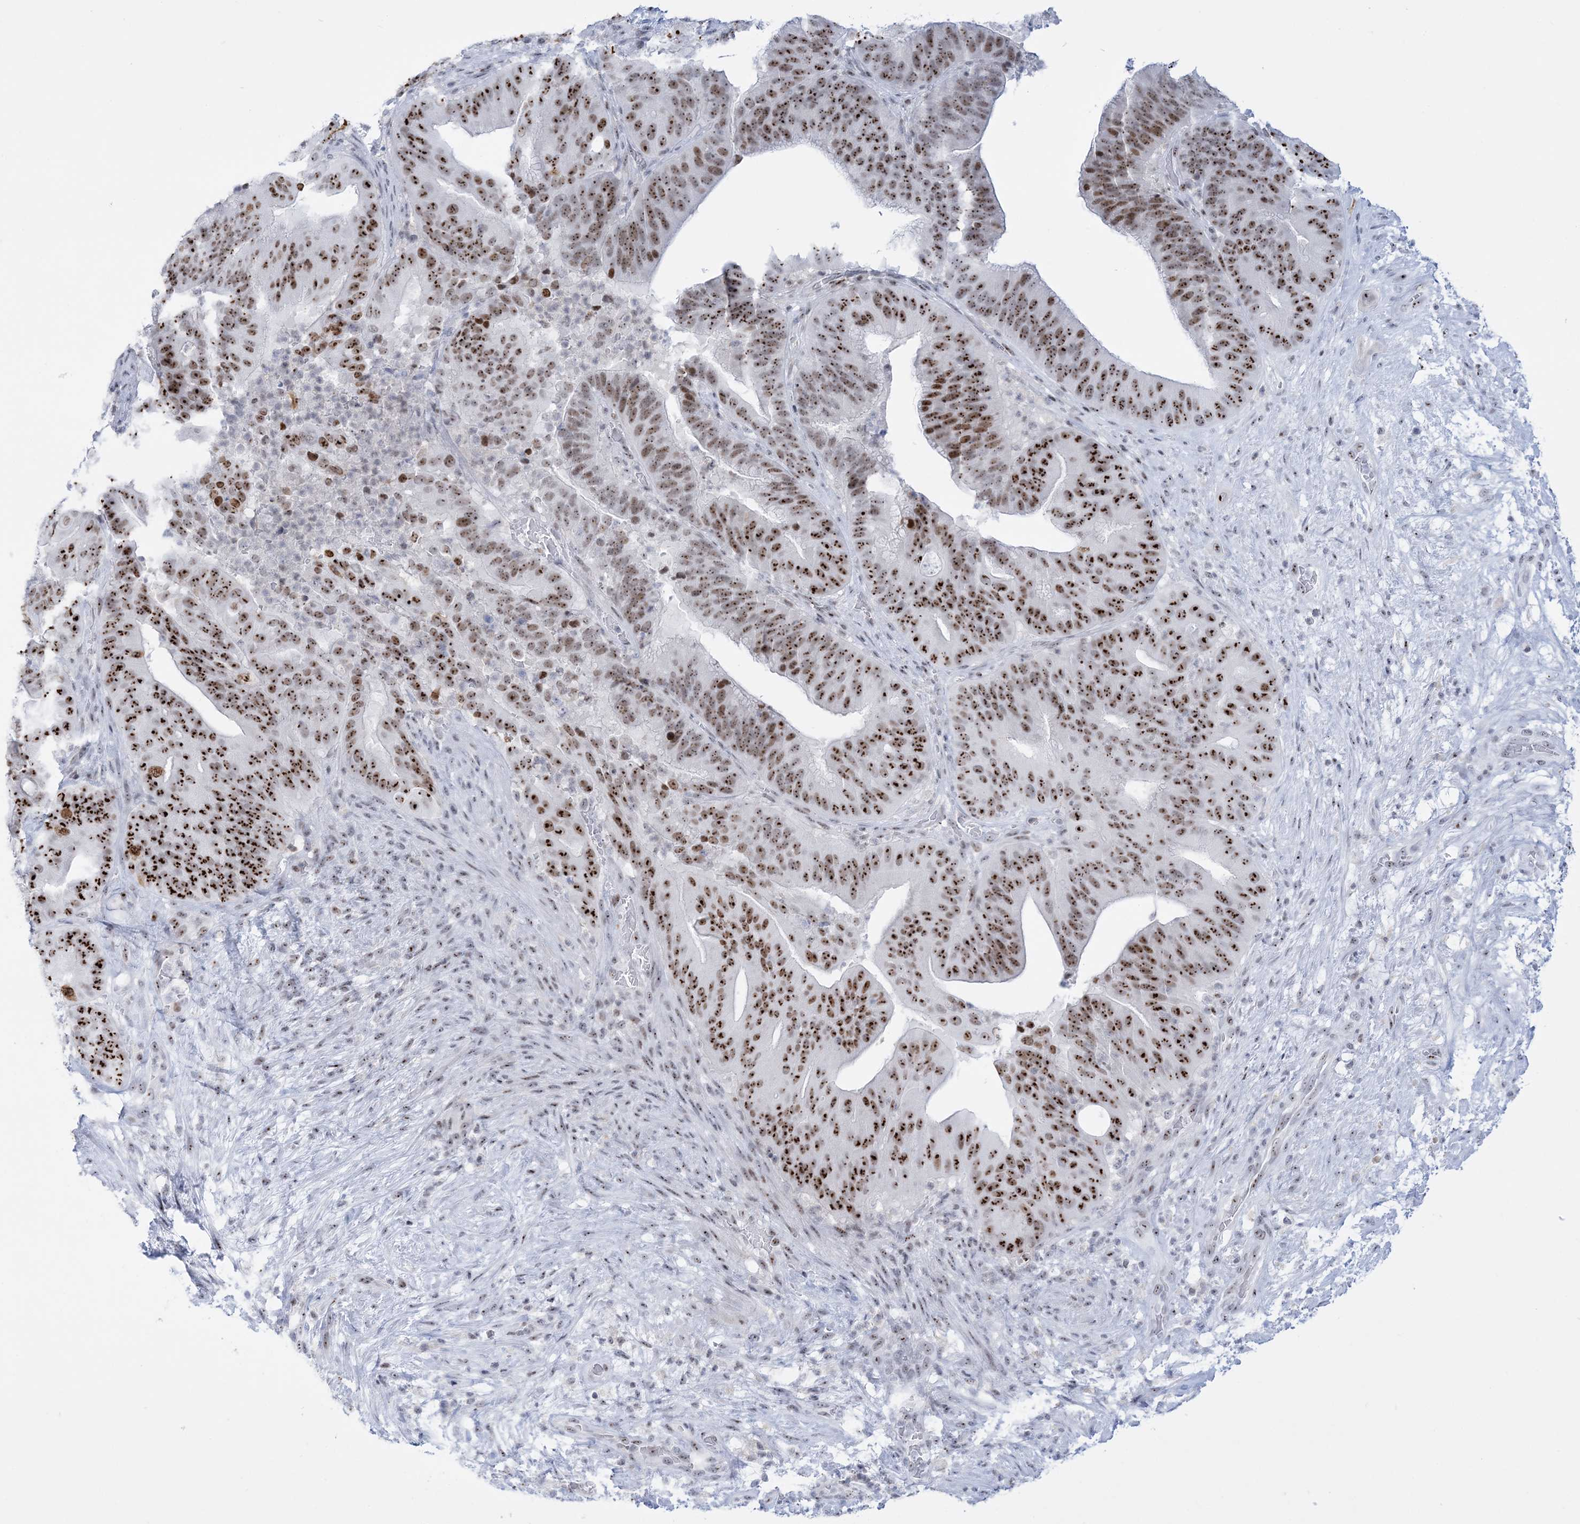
{"staining": {"intensity": "strong", "quantity": ">75%", "location": "nuclear"}, "tissue": "pancreatic cancer", "cell_type": "Tumor cells", "image_type": "cancer", "snomed": [{"axis": "morphology", "description": "Adenocarcinoma, NOS"}, {"axis": "topography", "description": "Pancreas"}], "caption": "Immunohistochemical staining of pancreatic adenocarcinoma reveals high levels of strong nuclear protein expression in about >75% of tumor cells.", "gene": "DDX21", "patient": {"sex": "female", "age": 77}}